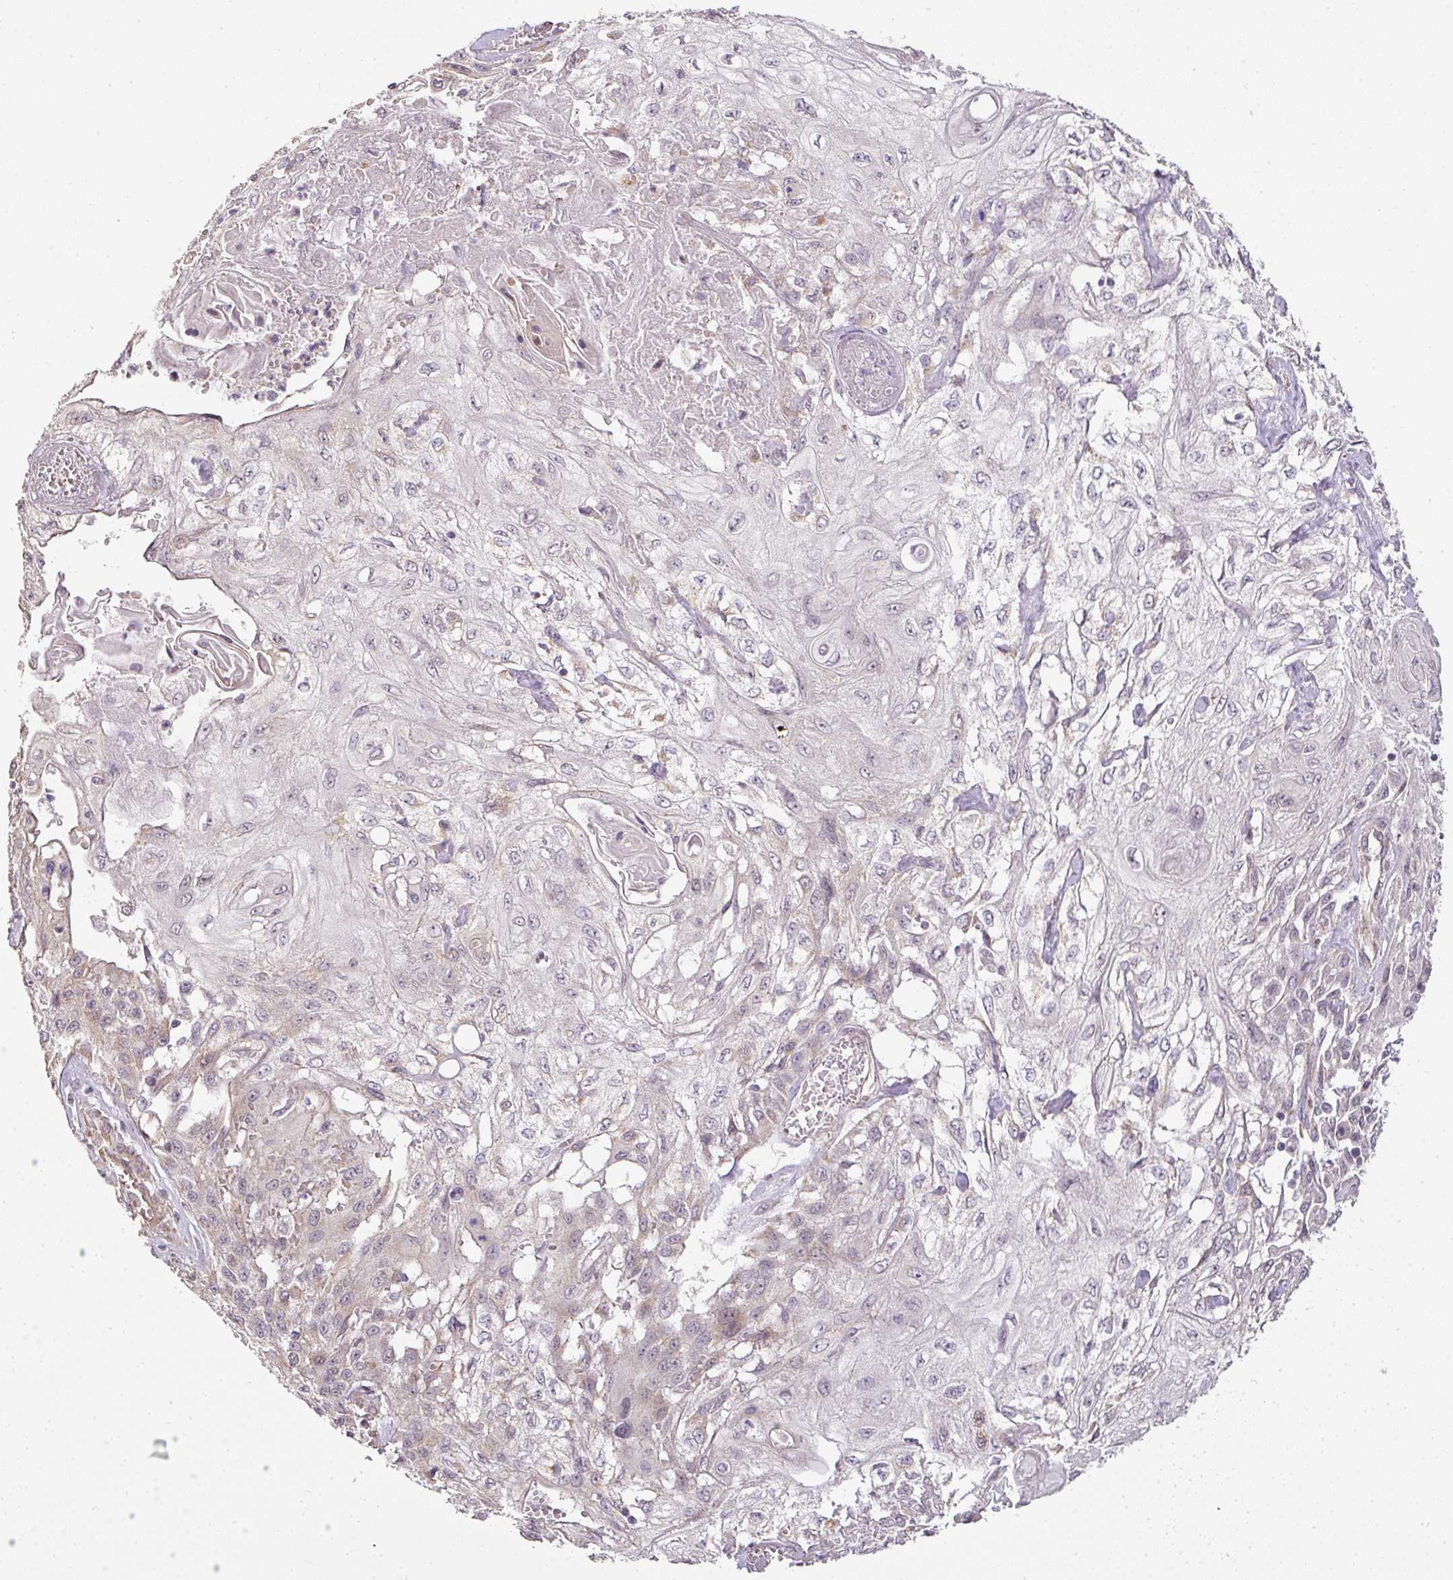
{"staining": {"intensity": "weak", "quantity": "<25%", "location": "cytoplasmic/membranous"}, "tissue": "skin cancer", "cell_type": "Tumor cells", "image_type": "cancer", "snomed": [{"axis": "morphology", "description": "Squamous cell carcinoma, NOS"}, {"axis": "morphology", "description": "Squamous cell carcinoma, metastatic, NOS"}, {"axis": "topography", "description": "Skin"}, {"axis": "topography", "description": "Lymph node"}], "caption": "Immunohistochemical staining of human skin cancer (squamous cell carcinoma) shows no significant positivity in tumor cells. (DAB (3,3'-diaminobenzidine) immunohistochemistry with hematoxylin counter stain).", "gene": "MYOM2", "patient": {"sex": "male", "age": 75}}